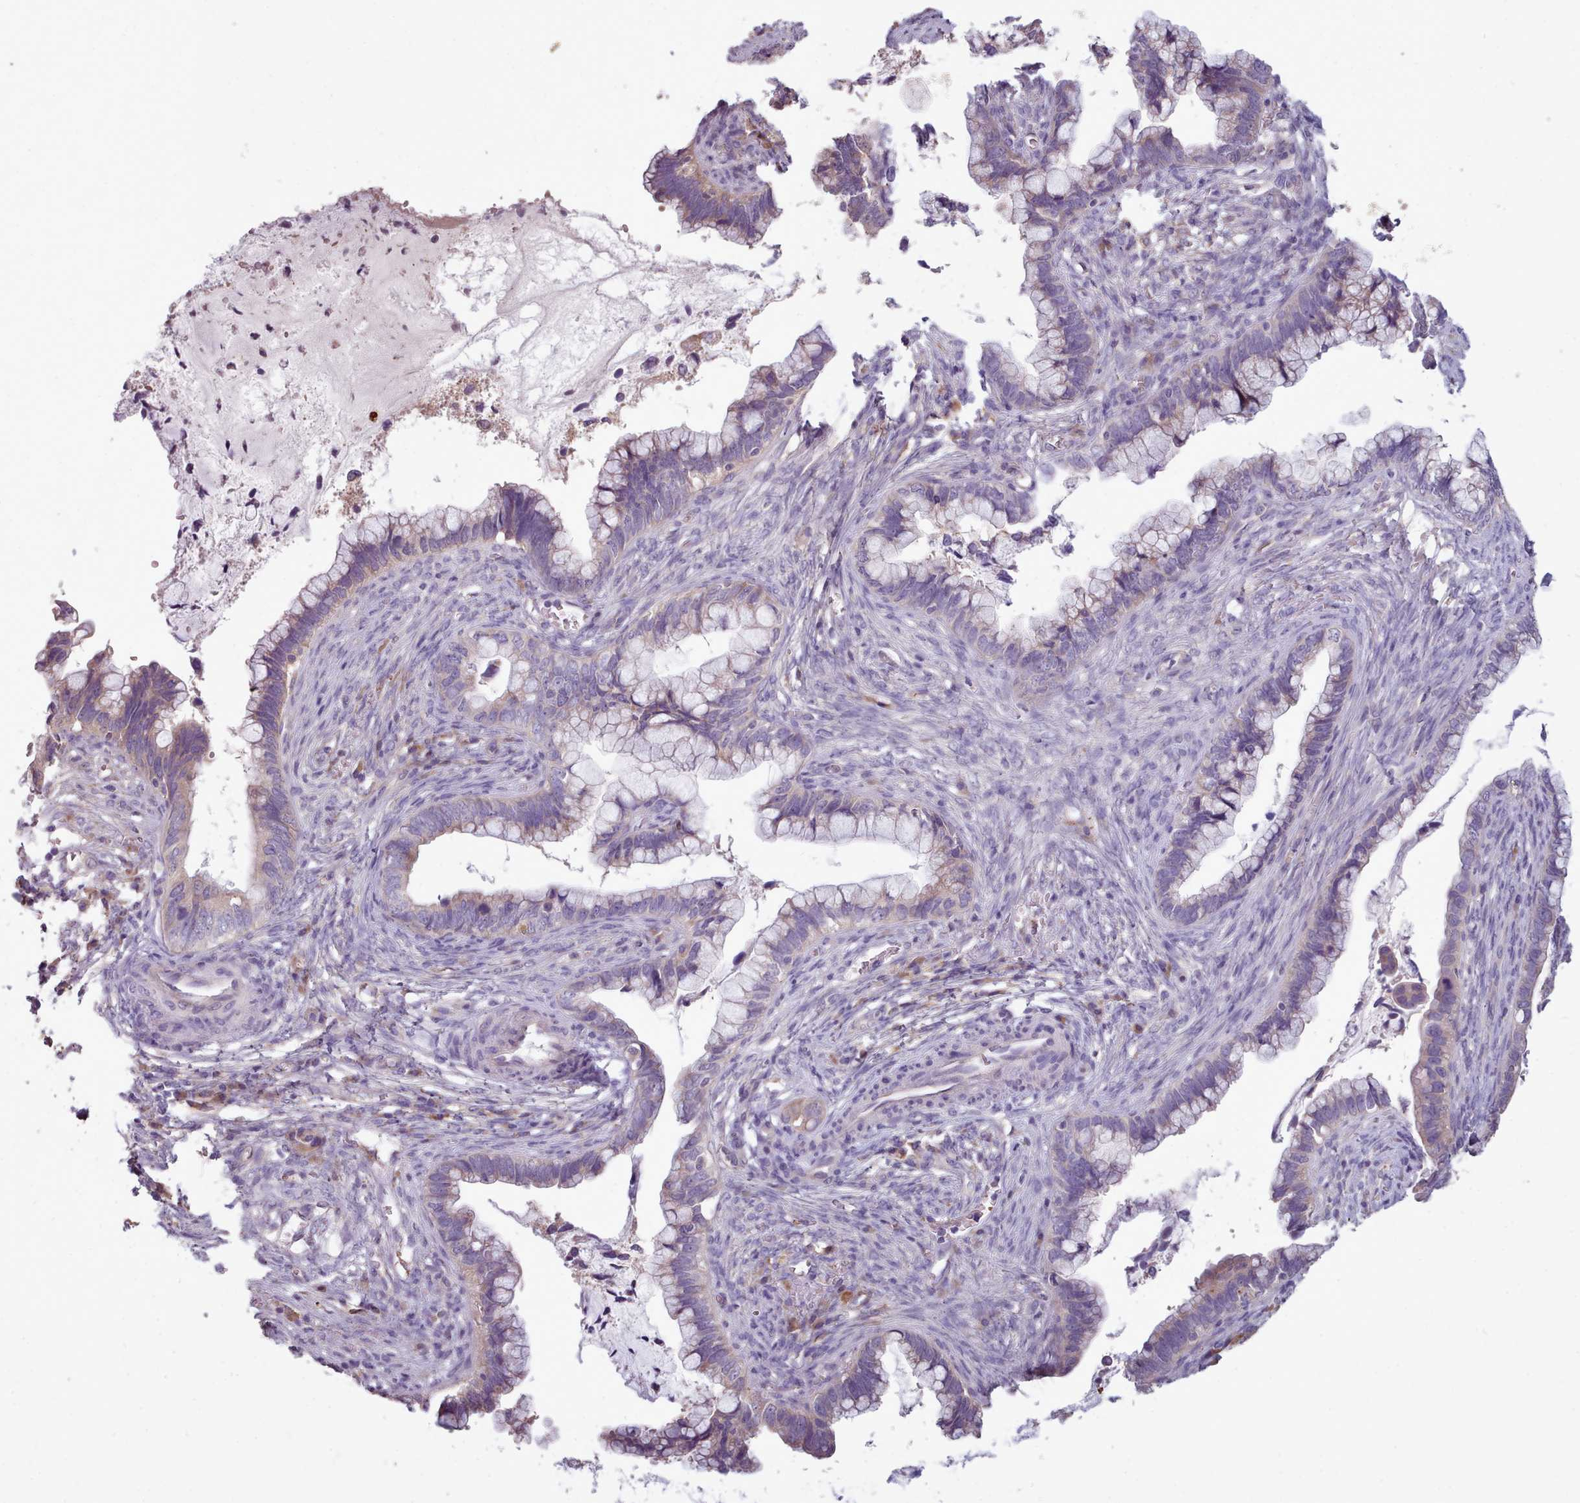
{"staining": {"intensity": "weak", "quantity": "<25%", "location": "cytoplasmic/membranous"}, "tissue": "cervical cancer", "cell_type": "Tumor cells", "image_type": "cancer", "snomed": [{"axis": "morphology", "description": "Adenocarcinoma, NOS"}, {"axis": "topography", "description": "Cervix"}], "caption": "Immunohistochemistry of human adenocarcinoma (cervical) demonstrates no staining in tumor cells.", "gene": "DPF1", "patient": {"sex": "female", "age": 44}}